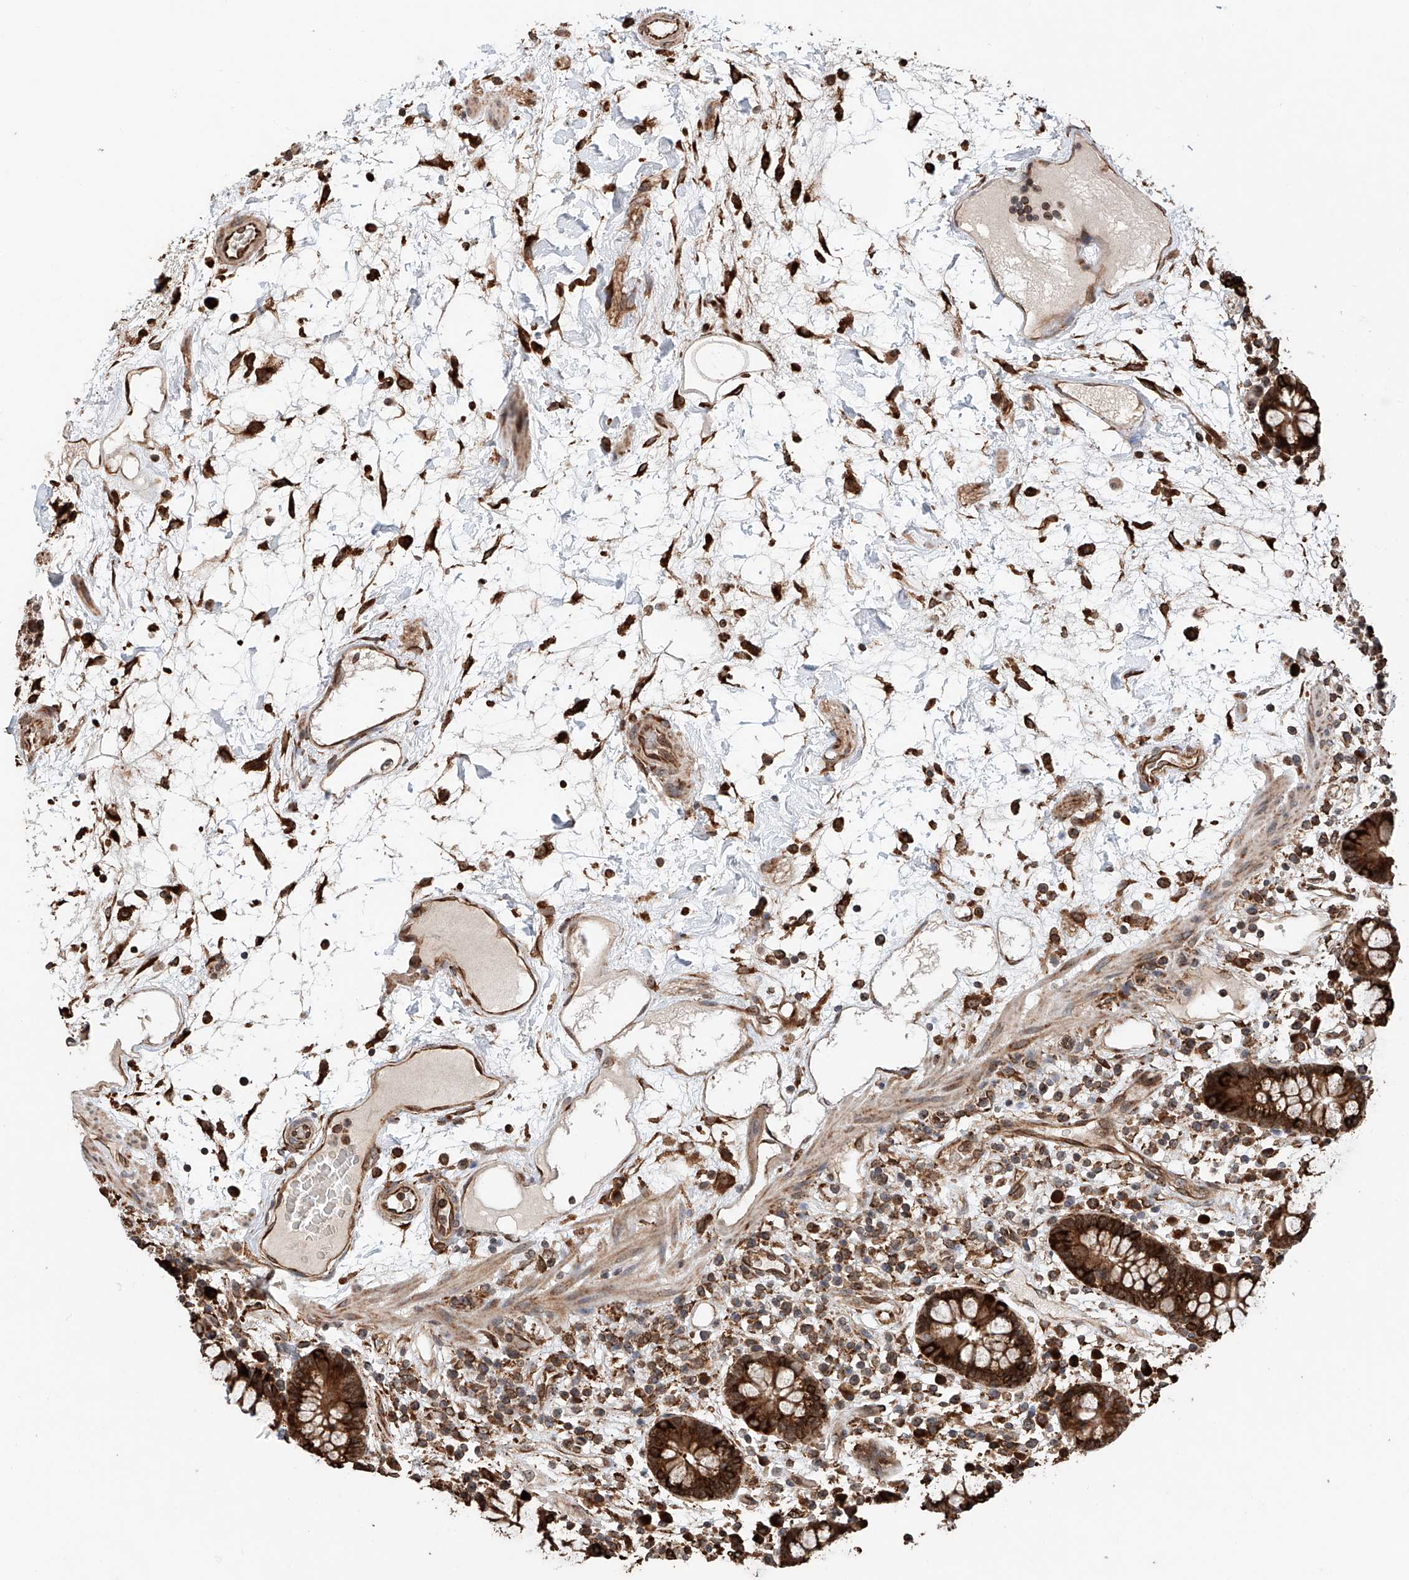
{"staining": {"intensity": "strong", "quantity": ">75%", "location": "cytoplasmic/membranous"}, "tissue": "colon", "cell_type": "Endothelial cells", "image_type": "normal", "snomed": [{"axis": "morphology", "description": "Normal tissue, NOS"}, {"axis": "topography", "description": "Colon"}], "caption": "DAB immunohistochemical staining of normal colon shows strong cytoplasmic/membranous protein positivity in approximately >75% of endothelial cells. The staining is performed using DAB (3,3'-diaminobenzidine) brown chromogen to label protein expression. The nuclei are counter-stained blue using hematoxylin.", "gene": "DNAH8", "patient": {"sex": "female", "age": 79}}